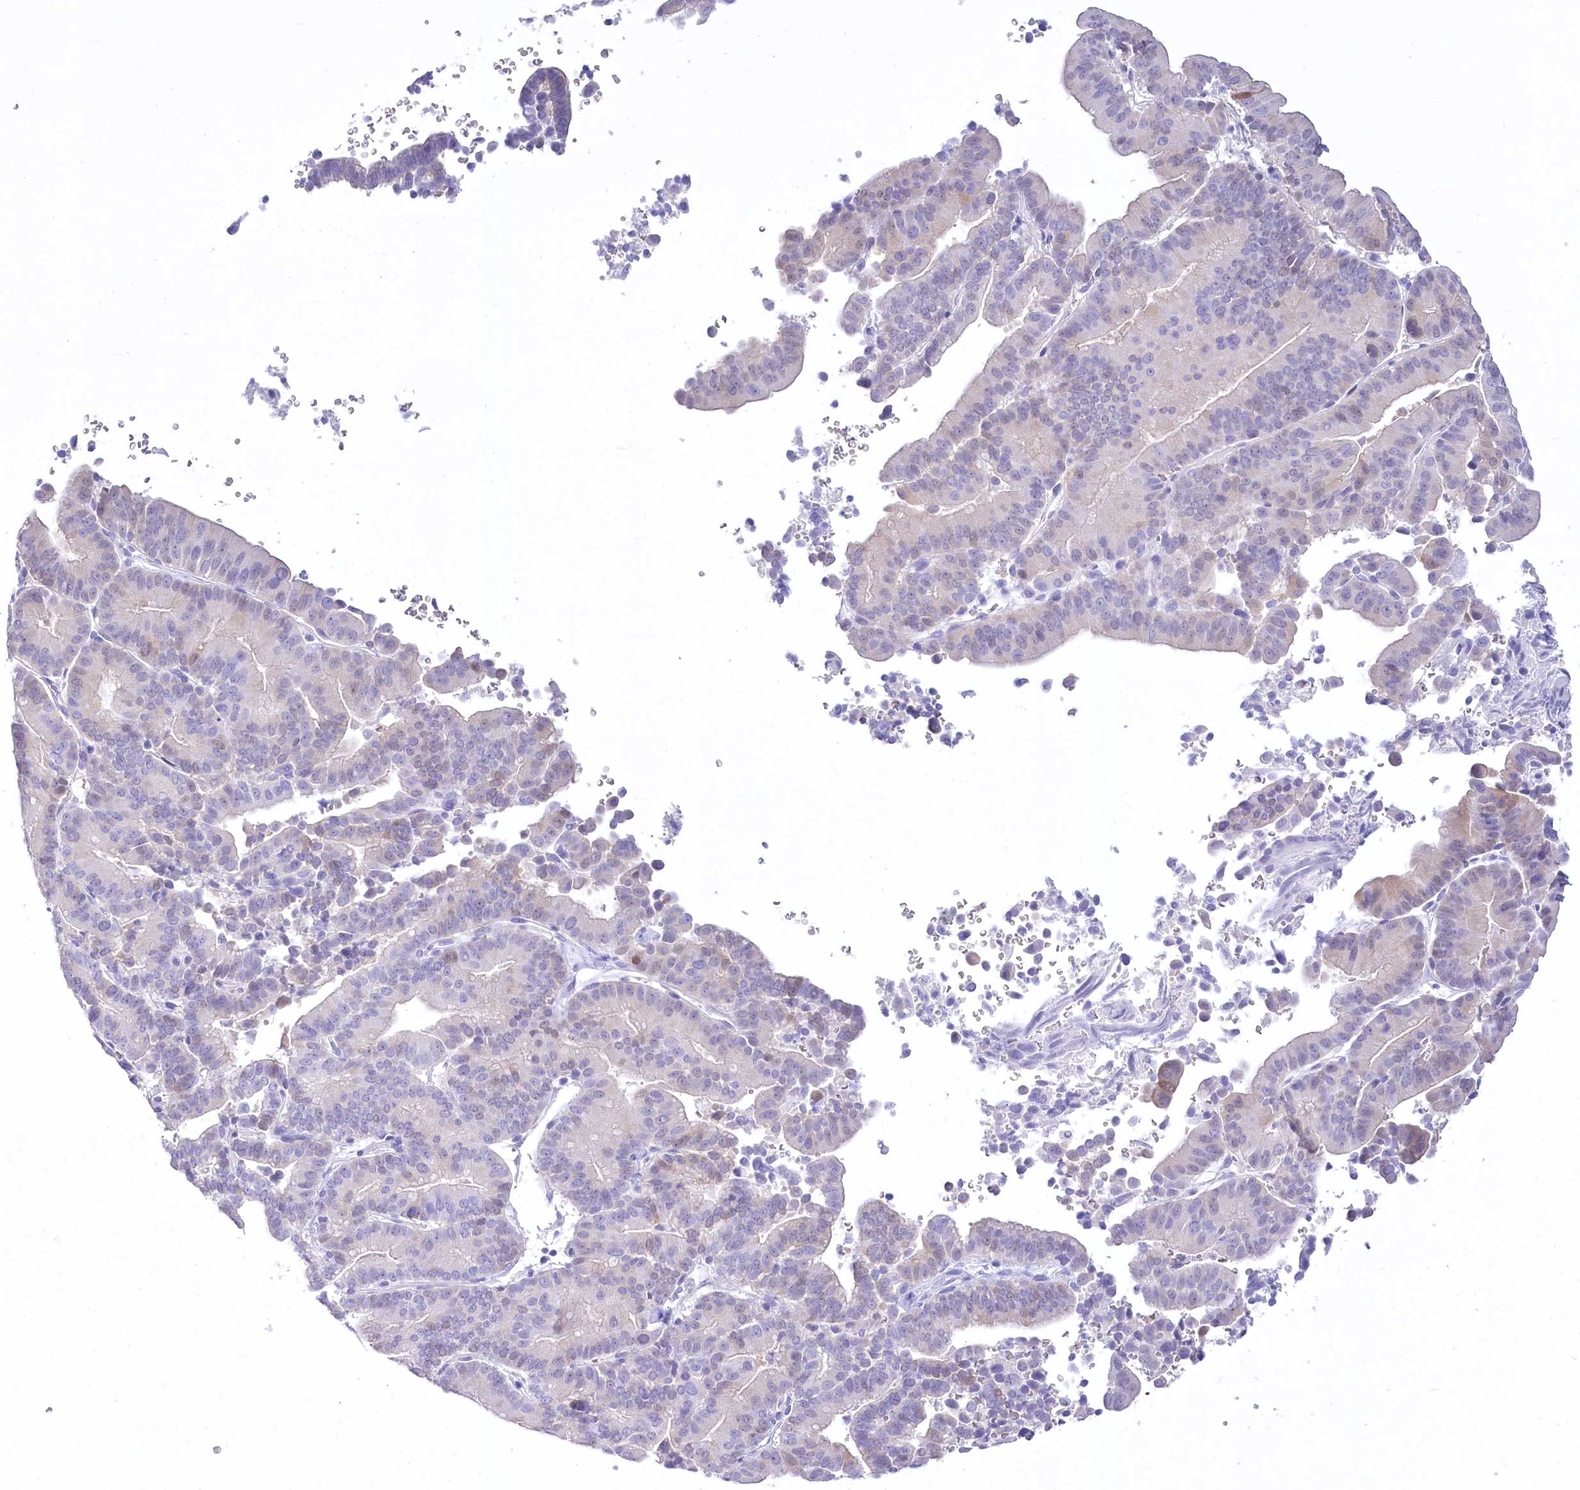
{"staining": {"intensity": "negative", "quantity": "none", "location": "none"}, "tissue": "liver cancer", "cell_type": "Tumor cells", "image_type": "cancer", "snomed": [{"axis": "morphology", "description": "Cholangiocarcinoma"}, {"axis": "topography", "description": "Liver"}], "caption": "Liver cholangiocarcinoma stained for a protein using IHC reveals no expression tumor cells.", "gene": "PBLD", "patient": {"sex": "female", "age": 75}}